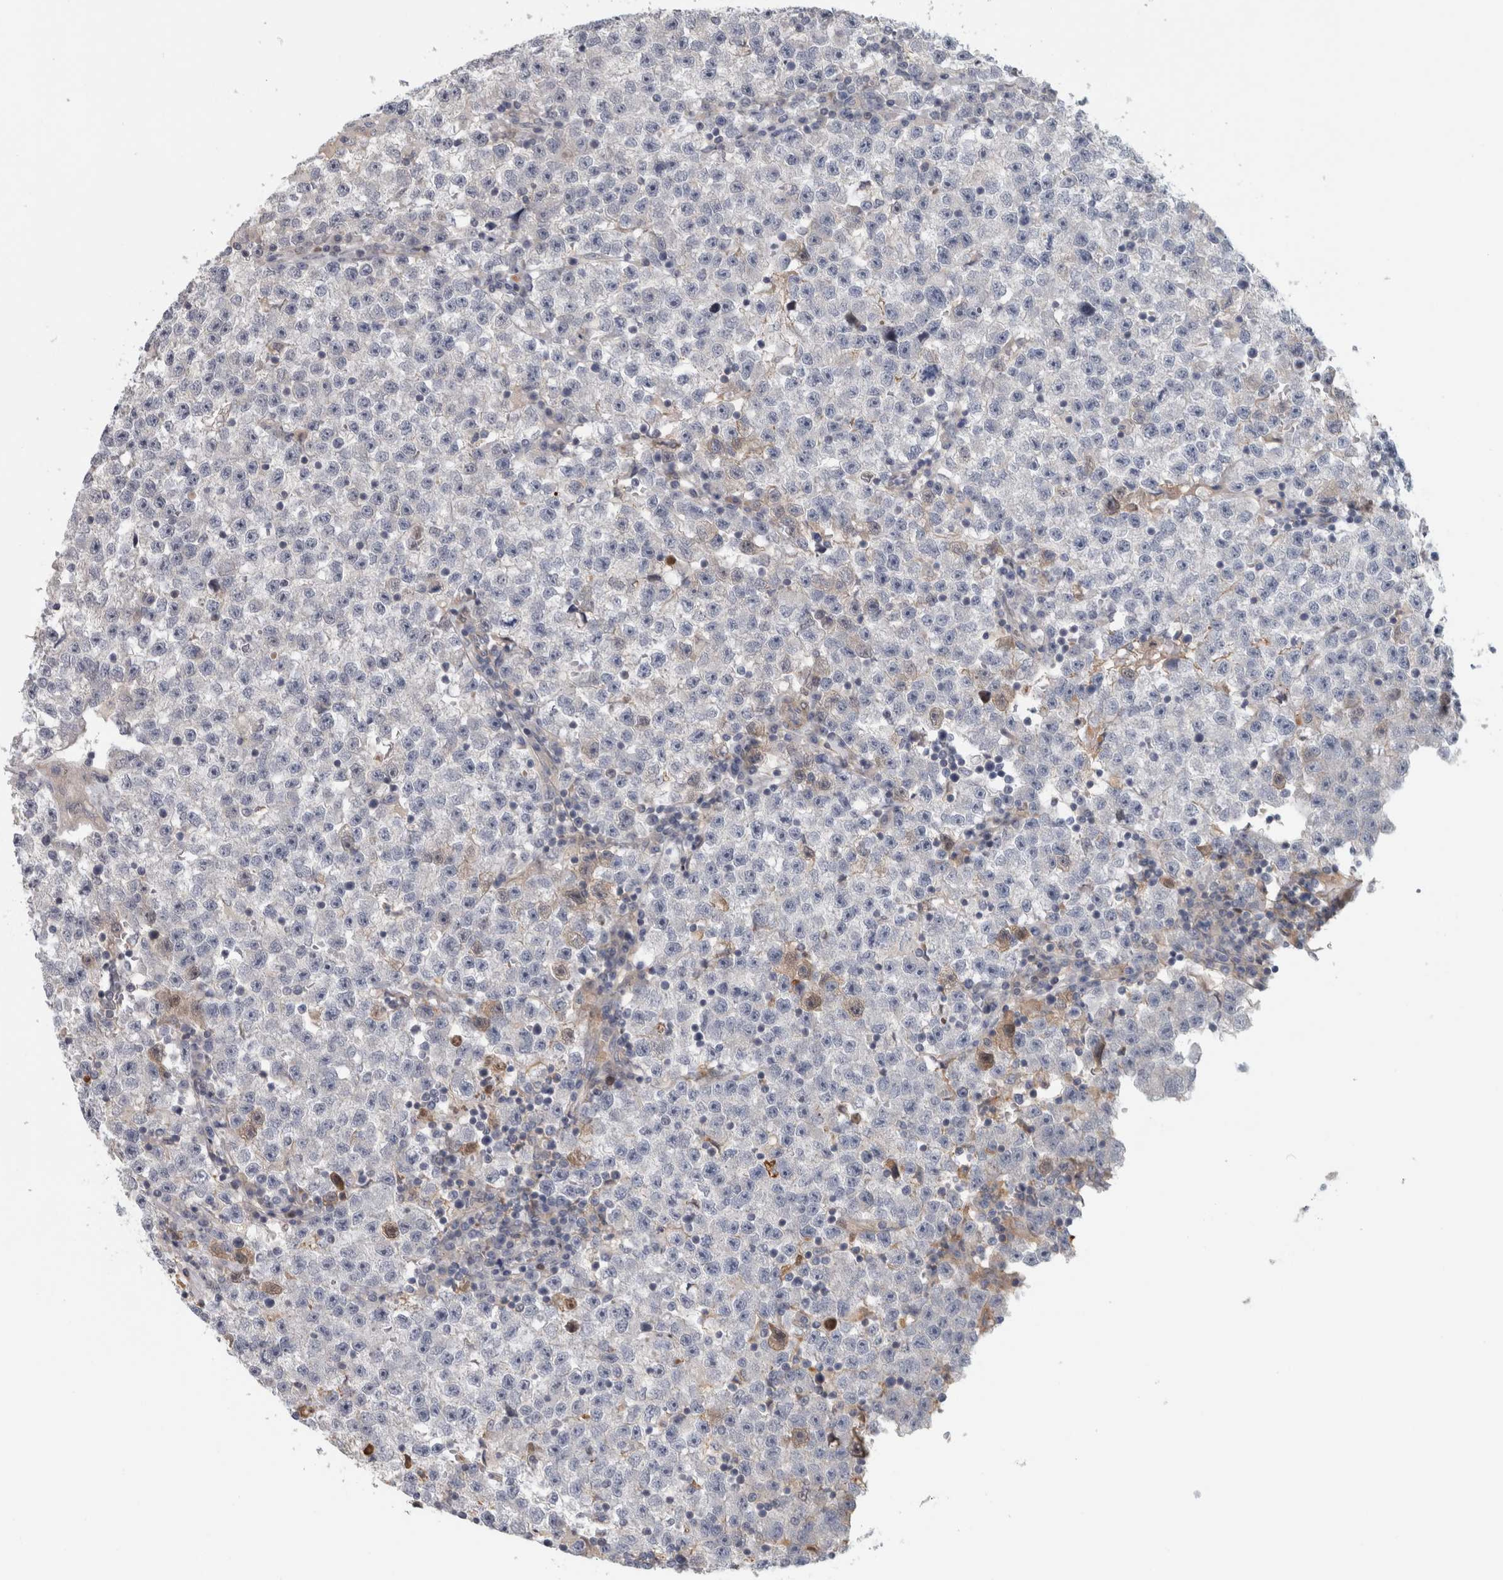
{"staining": {"intensity": "negative", "quantity": "none", "location": "none"}, "tissue": "testis cancer", "cell_type": "Tumor cells", "image_type": "cancer", "snomed": [{"axis": "morphology", "description": "Seminoma, NOS"}, {"axis": "topography", "description": "Testis"}], "caption": "DAB (3,3'-diaminobenzidine) immunohistochemical staining of testis seminoma exhibits no significant staining in tumor cells.", "gene": "ZNF804B", "patient": {"sex": "male", "age": 22}}